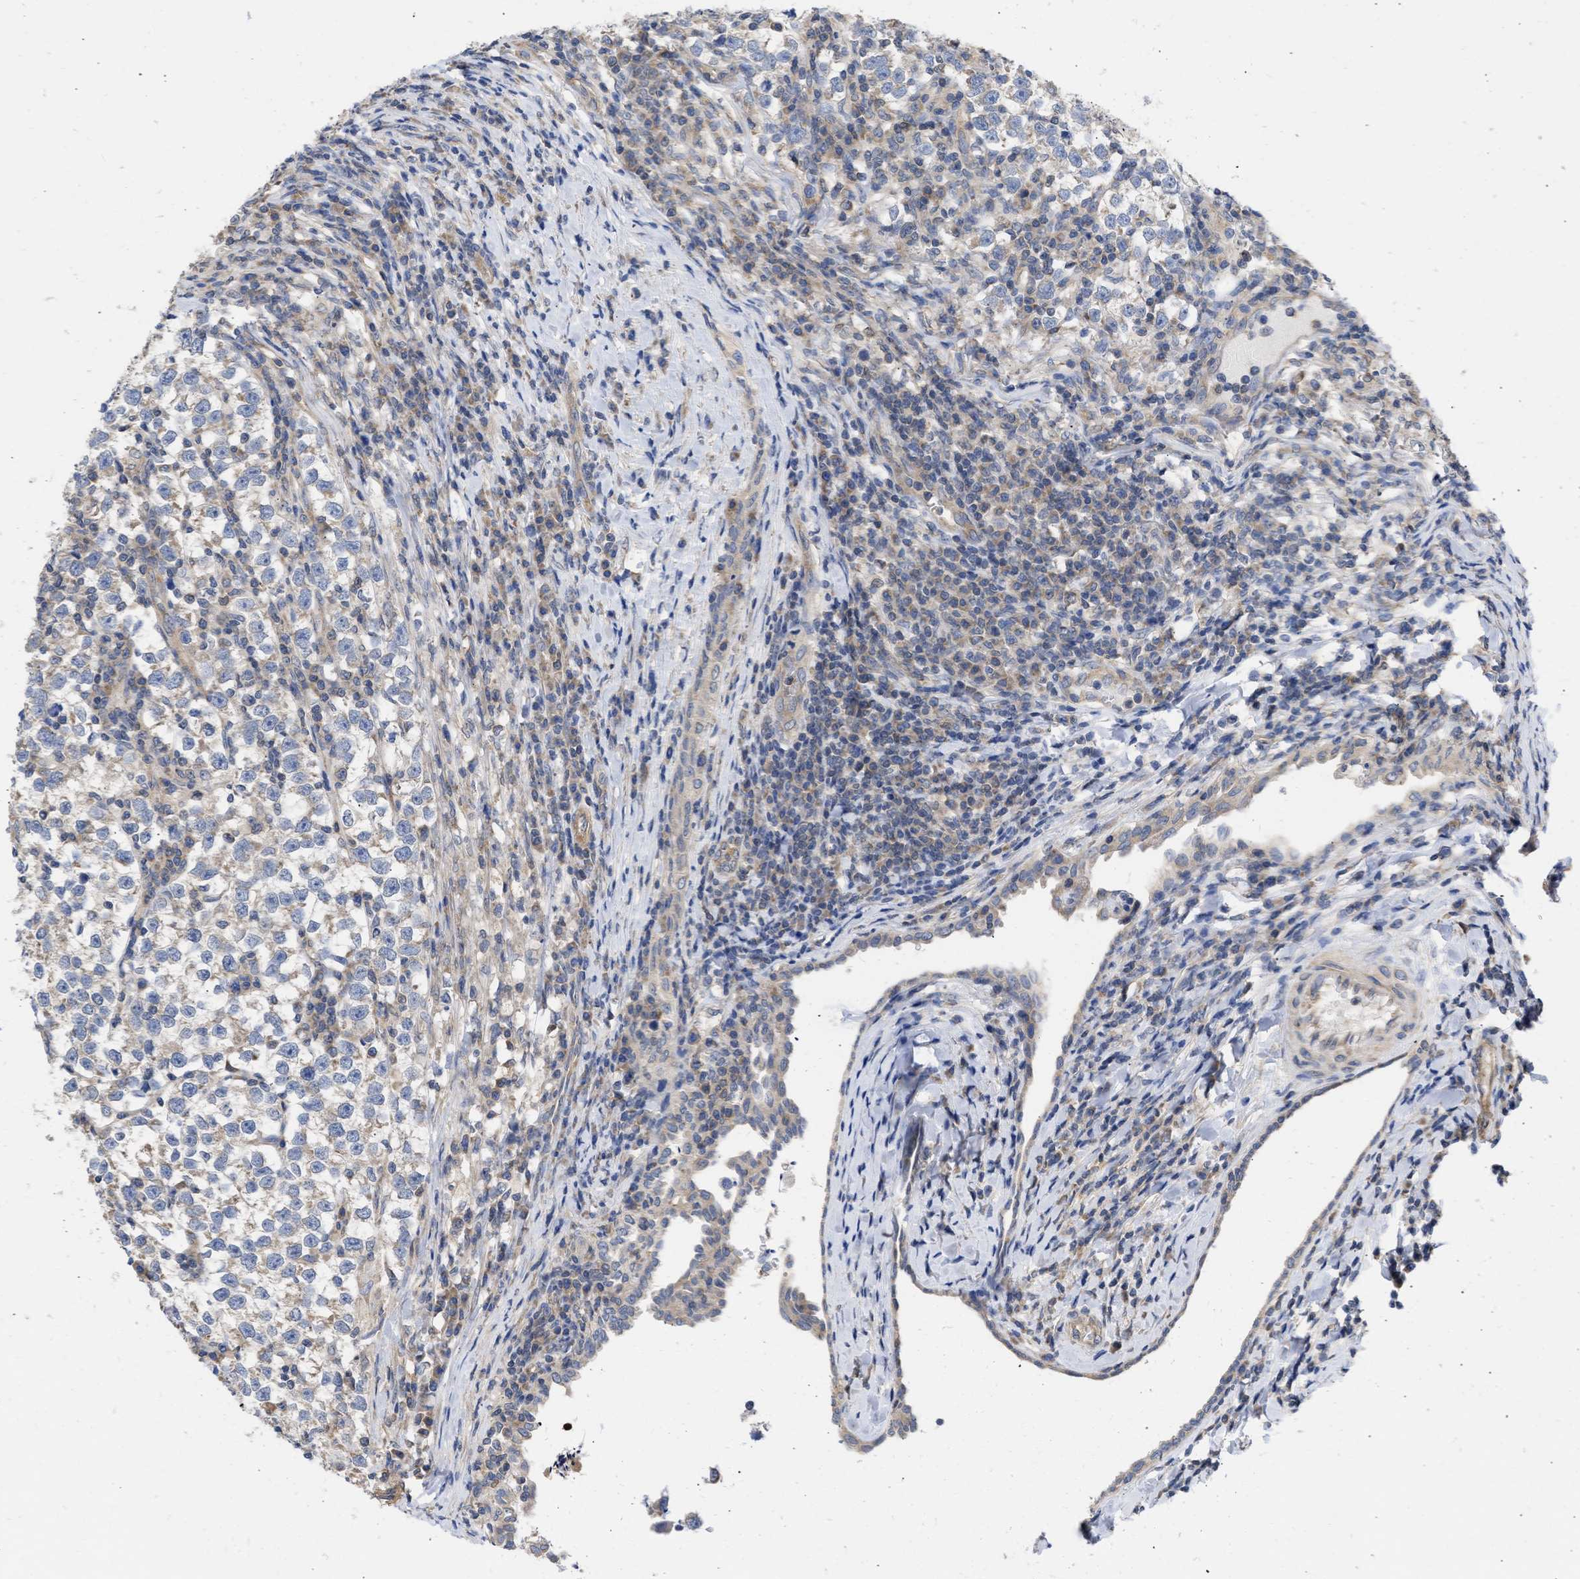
{"staining": {"intensity": "weak", "quantity": "<25%", "location": "cytoplasmic/membranous"}, "tissue": "testis cancer", "cell_type": "Tumor cells", "image_type": "cancer", "snomed": [{"axis": "morphology", "description": "Normal tissue, NOS"}, {"axis": "morphology", "description": "Seminoma, NOS"}, {"axis": "topography", "description": "Testis"}], "caption": "Immunohistochemical staining of human testis cancer (seminoma) exhibits no significant expression in tumor cells.", "gene": "MAP2K3", "patient": {"sex": "male", "age": 43}}